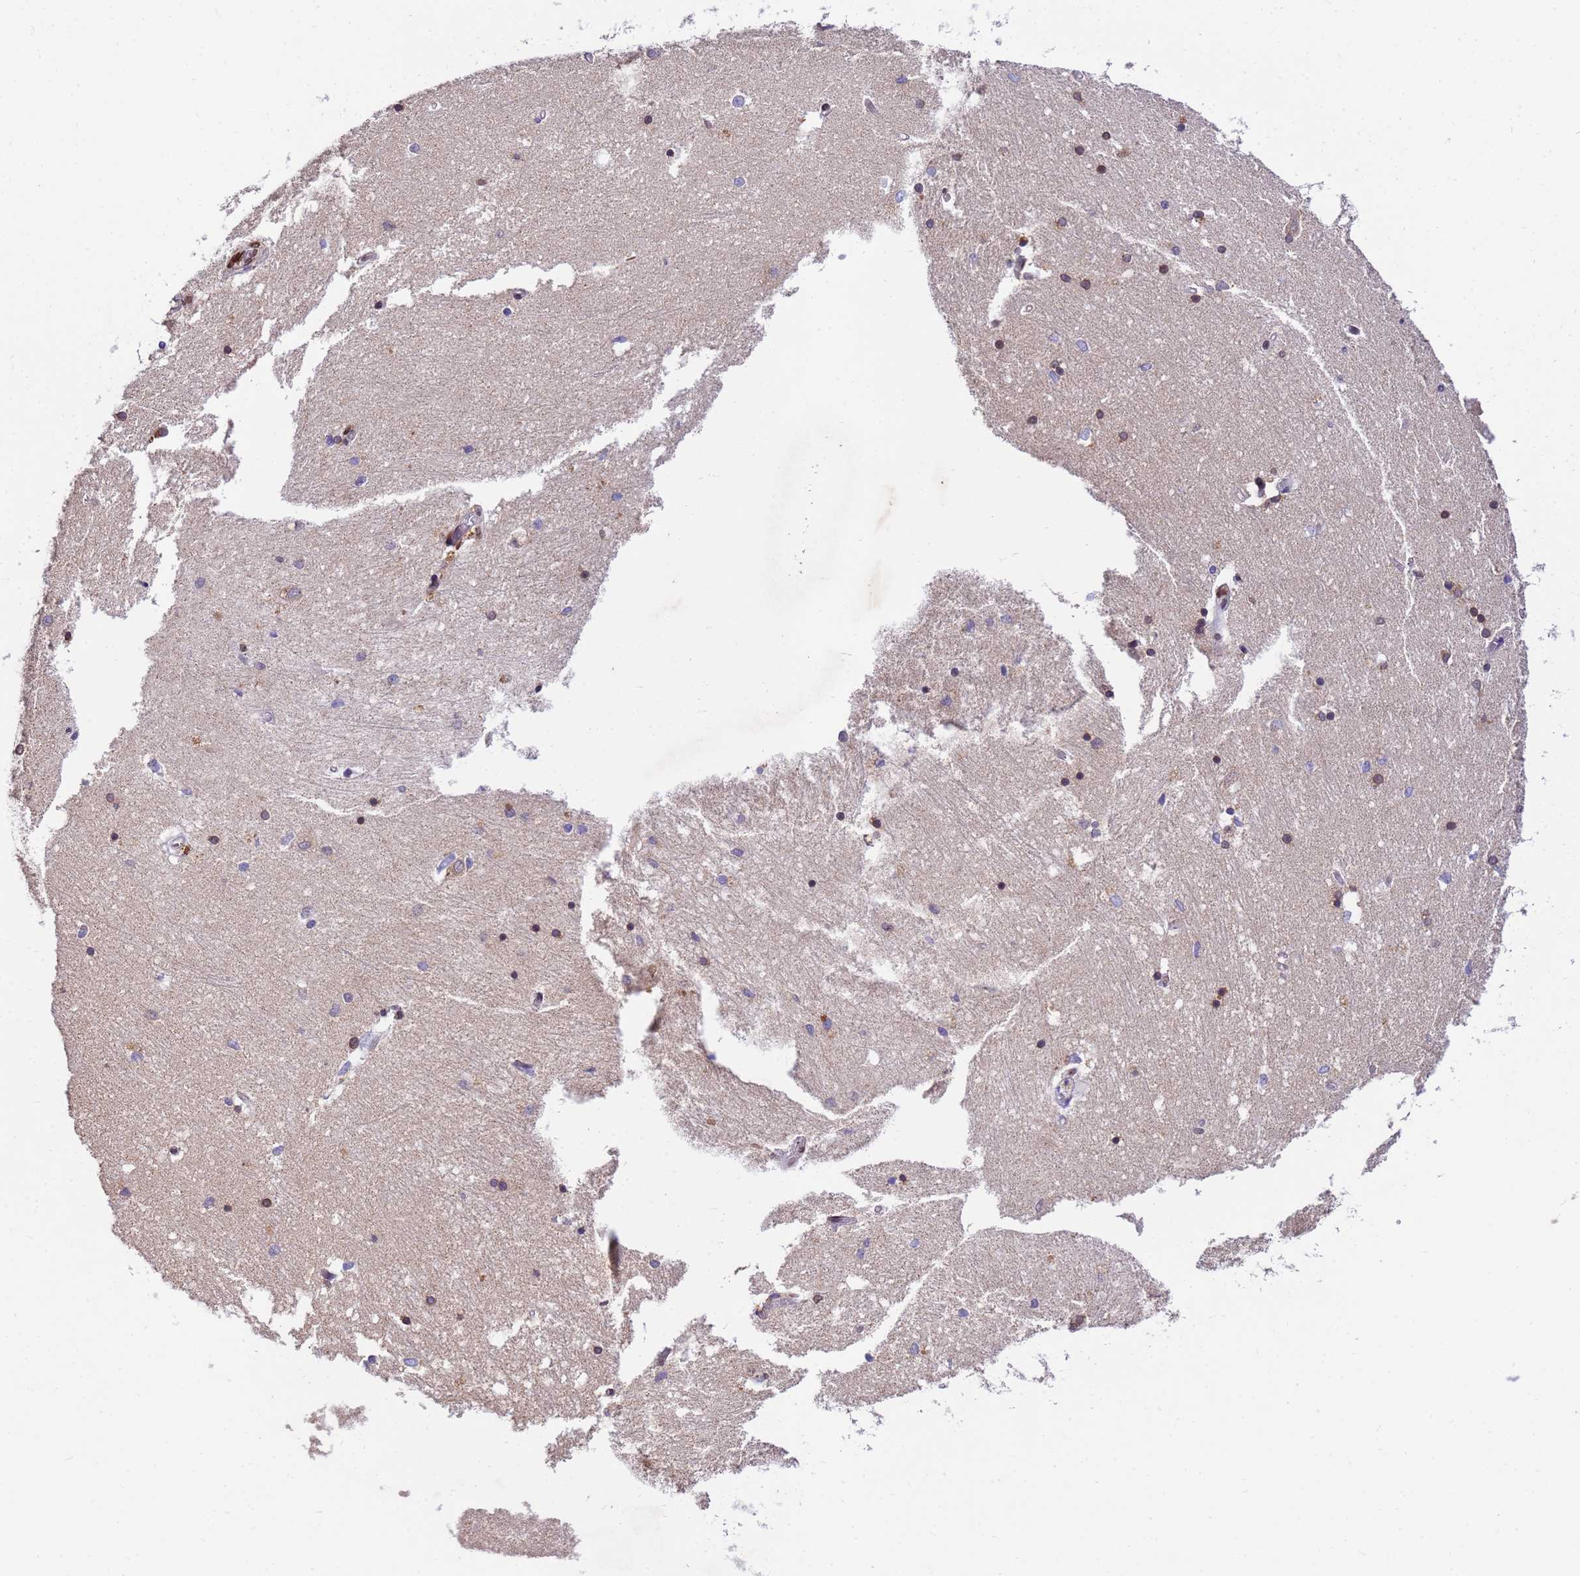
{"staining": {"intensity": "moderate", "quantity": "<25%", "location": "cytoplasmic/membranous"}, "tissue": "hippocampus", "cell_type": "Glial cells", "image_type": "normal", "snomed": [{"axis": "morphology", "description": "Normal tissue, NOS"}, {"axis": "topography", "description": "Hippocampus"}], "caption": "Hippocampus stained for a protein (brown) demonstrates moderate cytoplasmic/membranous positive positivity in about <25% of glial cells.", "gene": "GPR135", "patient": {"sex": "male", "age": 45}}